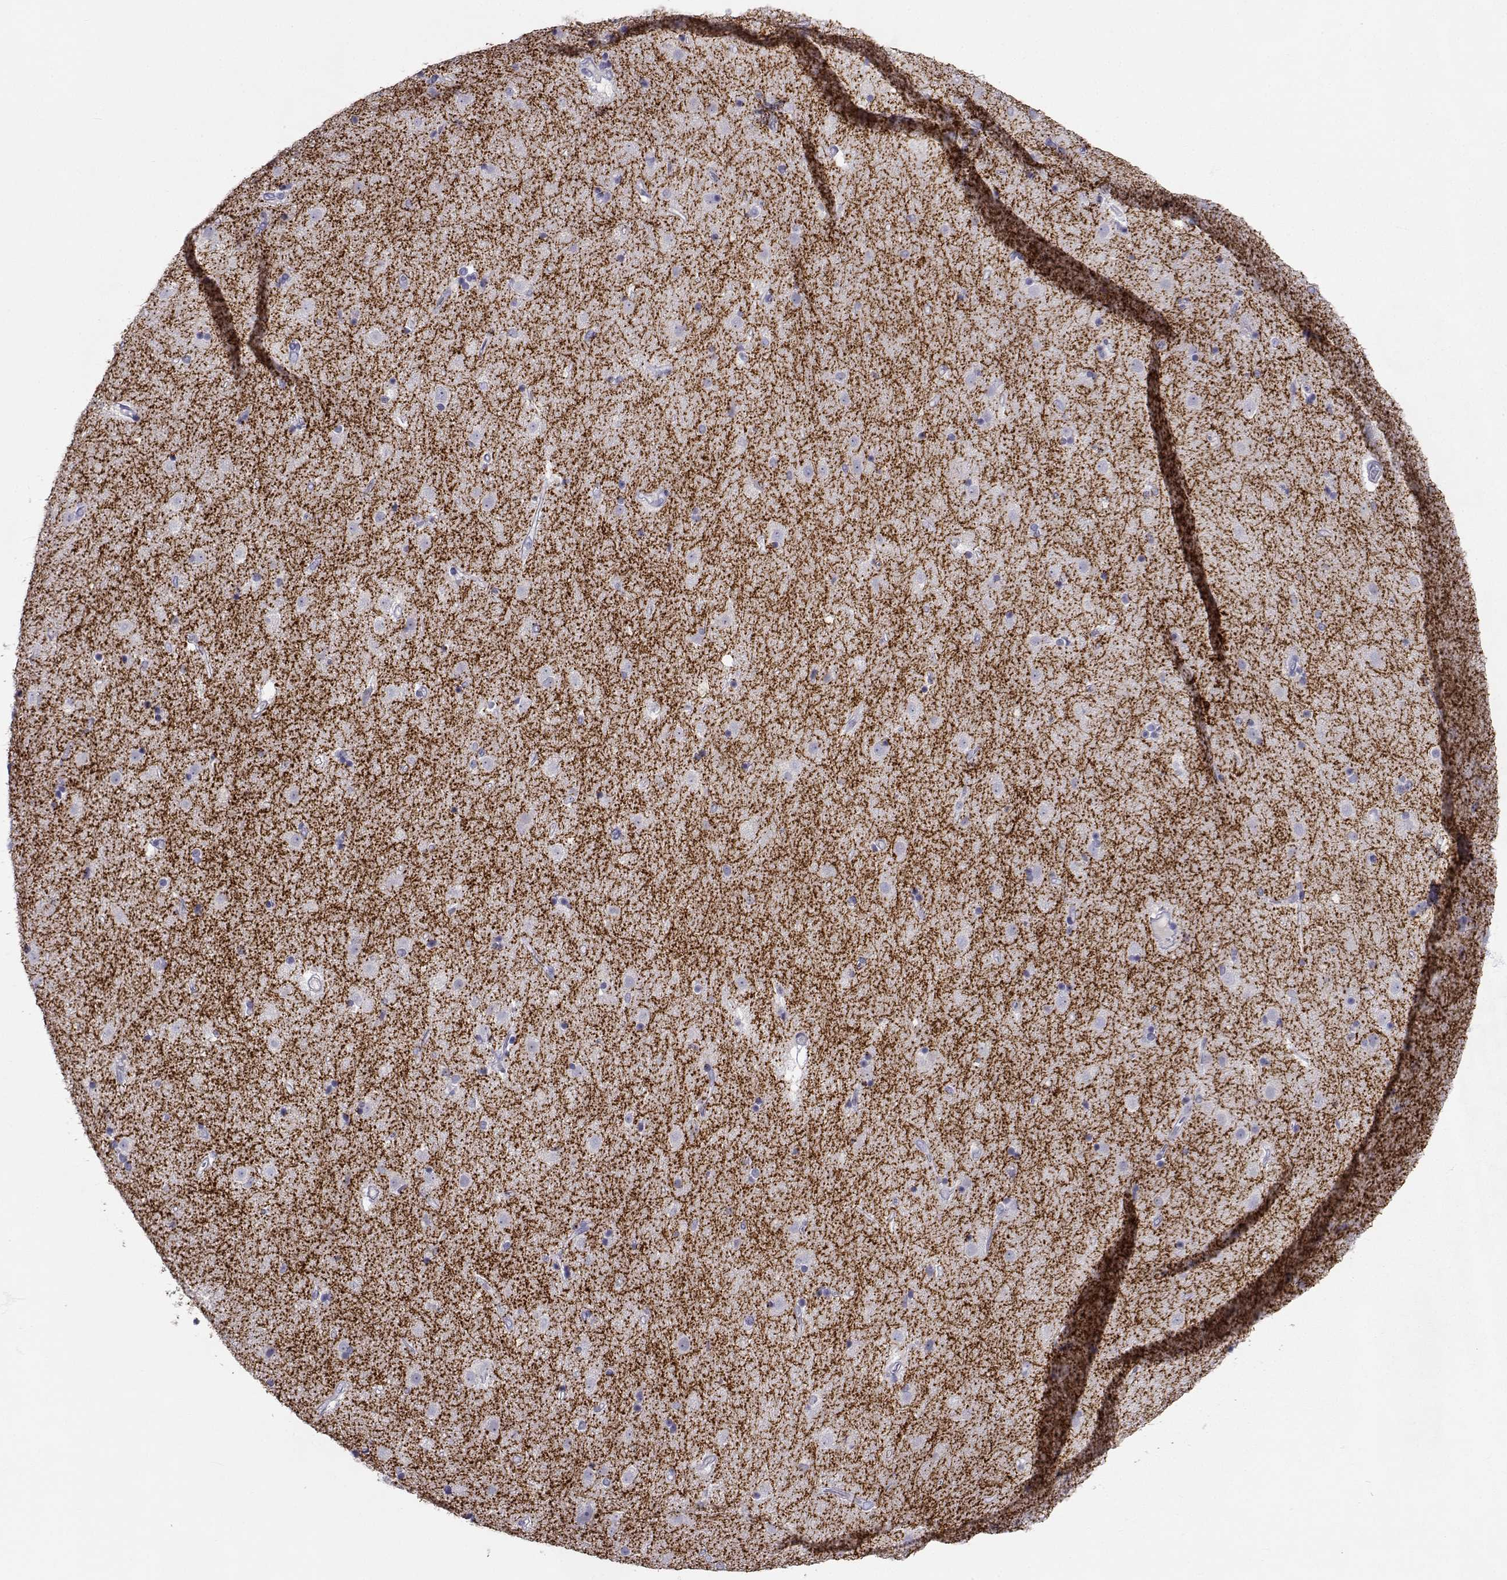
{"staining": {"intensity": "negative", "quantity": "none", "location": "none"}, "tissue": "caudate", "cell_type": "Glial cells", "image_type": "normal", "snomed": [{"axis": "morphology", "description": "Normal tissue, NOS"}, {"axis": "topography", "description": "Lateral ventricle wall"}], "caption": "This is a micrograph of immunohistochemistry (IHC) staining of benign caudate, which shows no positivity in glial cells. The staining was performed using DAB (3,3'-diaminobenzidine) to visualize the protein expression in brown, while the nuclei were stained in blue with hematoxylin (Magnification: 20x).", "gene": "SLC6A3", "patient": {"sex": "female", "age": 71}}